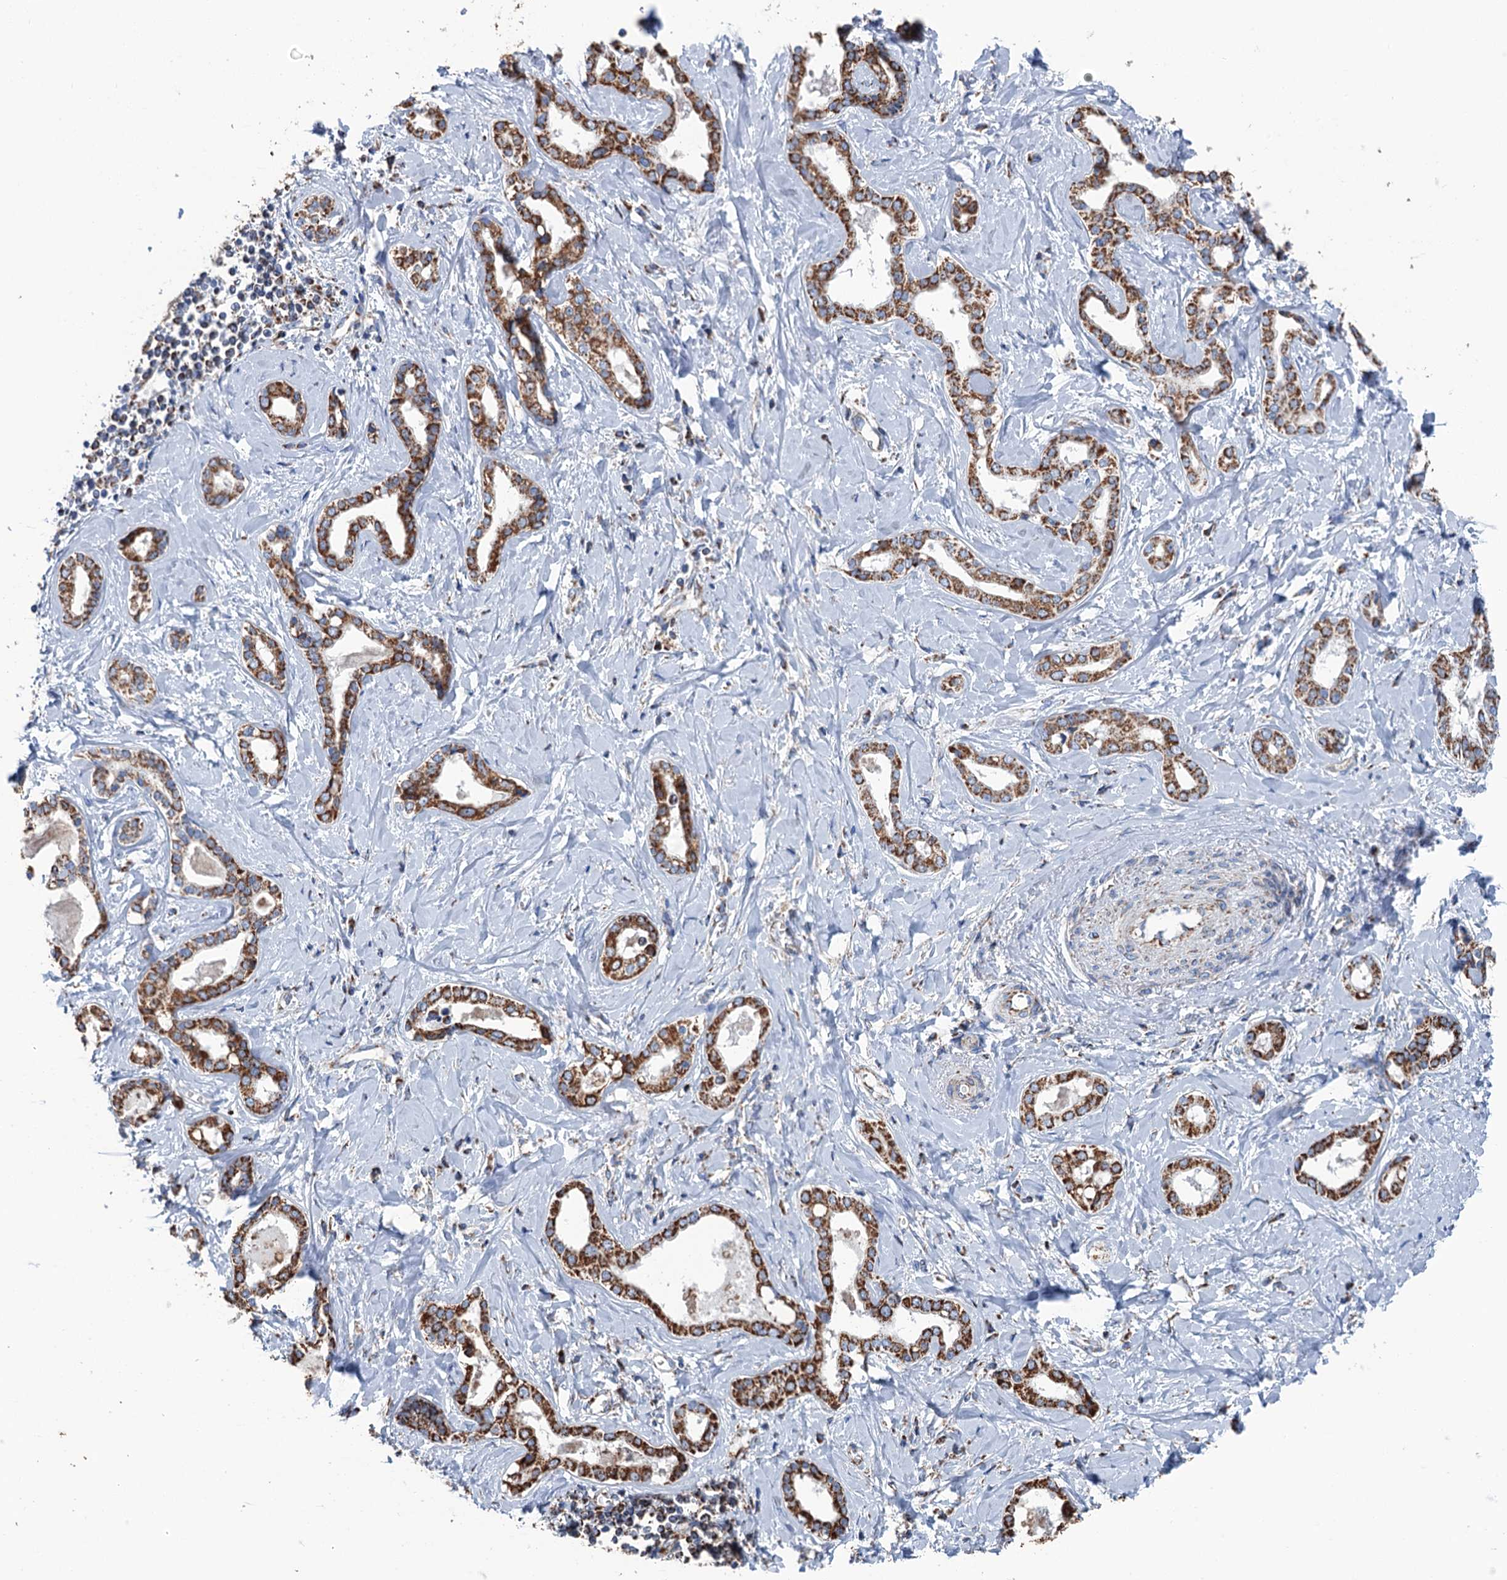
{"staining": {"intensity": "moderate", "quantity": ">75%", "location": "cytoplasmic/membranous"}, "tissue": "liver cancer", "cell_type": "Tumor cells", "image_type": "cancer", "snomed": [{"axis": "morphology", "description": "Carcinoma, Hepatocellular, NOS"}, {"axis": "topography", "description": "Liver"}], "caption": "Protein staining exhibits moderate cytoplasmic/membranous expression in about >75% of tumor cells in liver hepatocellular carcinoma.", "gene": "IVD", "patient": {"sex": "female", "age": 73}}